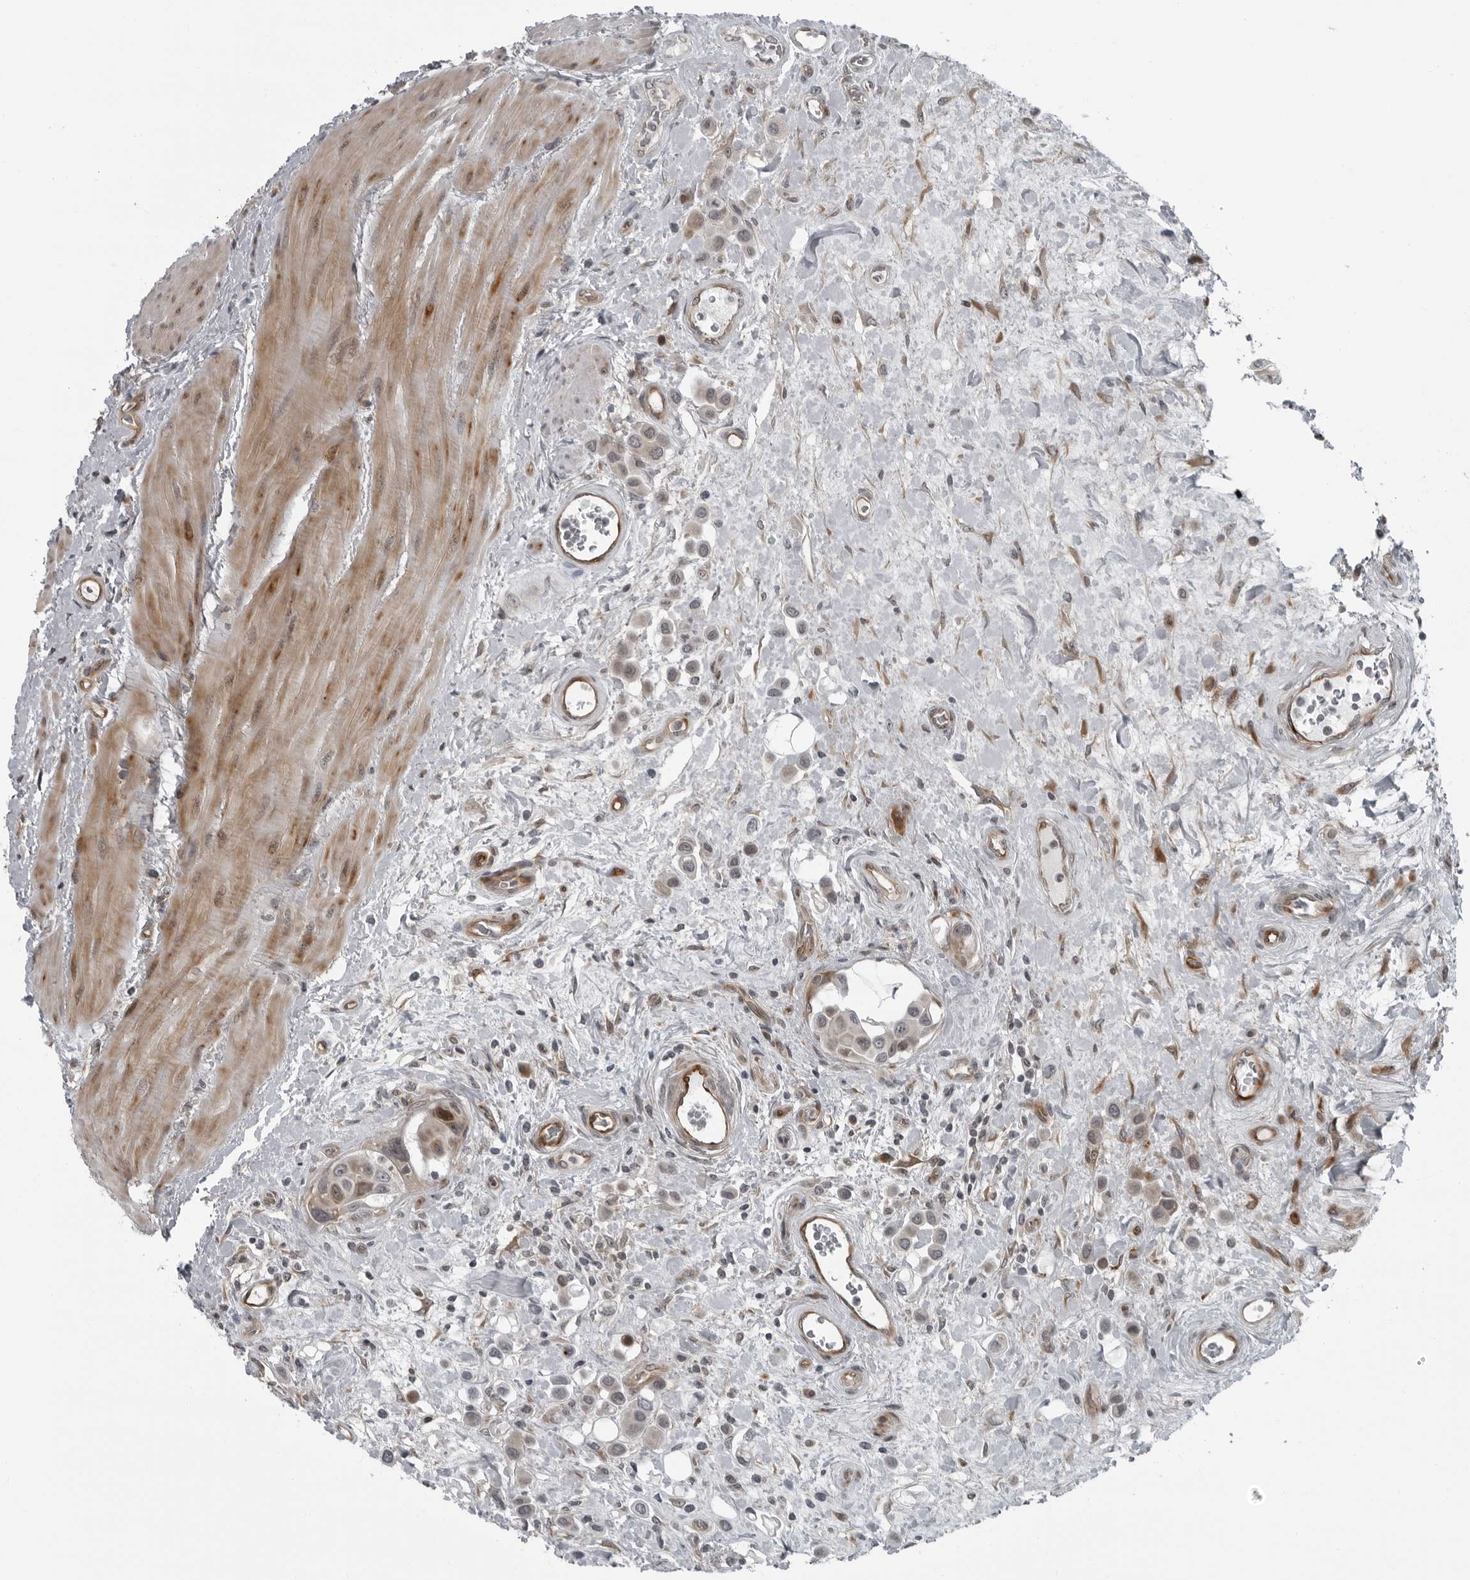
{"staining": {"intensity": "weak", "quantity": "<25%", "location": "cytoplasmic/membranous,nuclear"}, "tissue": "urothelial cancer", "cell_type": "Tumor cells", "image_type": "cancer", "snomed": [{"axis": "morphology", "description": "Urothelial carcinoma, High grade"}, {"axis": "topography", "description": "Urinary bladder"}], "caption": "The immunohistochemistry image has no significant expression in tumor cells of urothelial cancer tissue.", "gene": "FAM102B", "patient": {"sex": "male", "age": 50}}